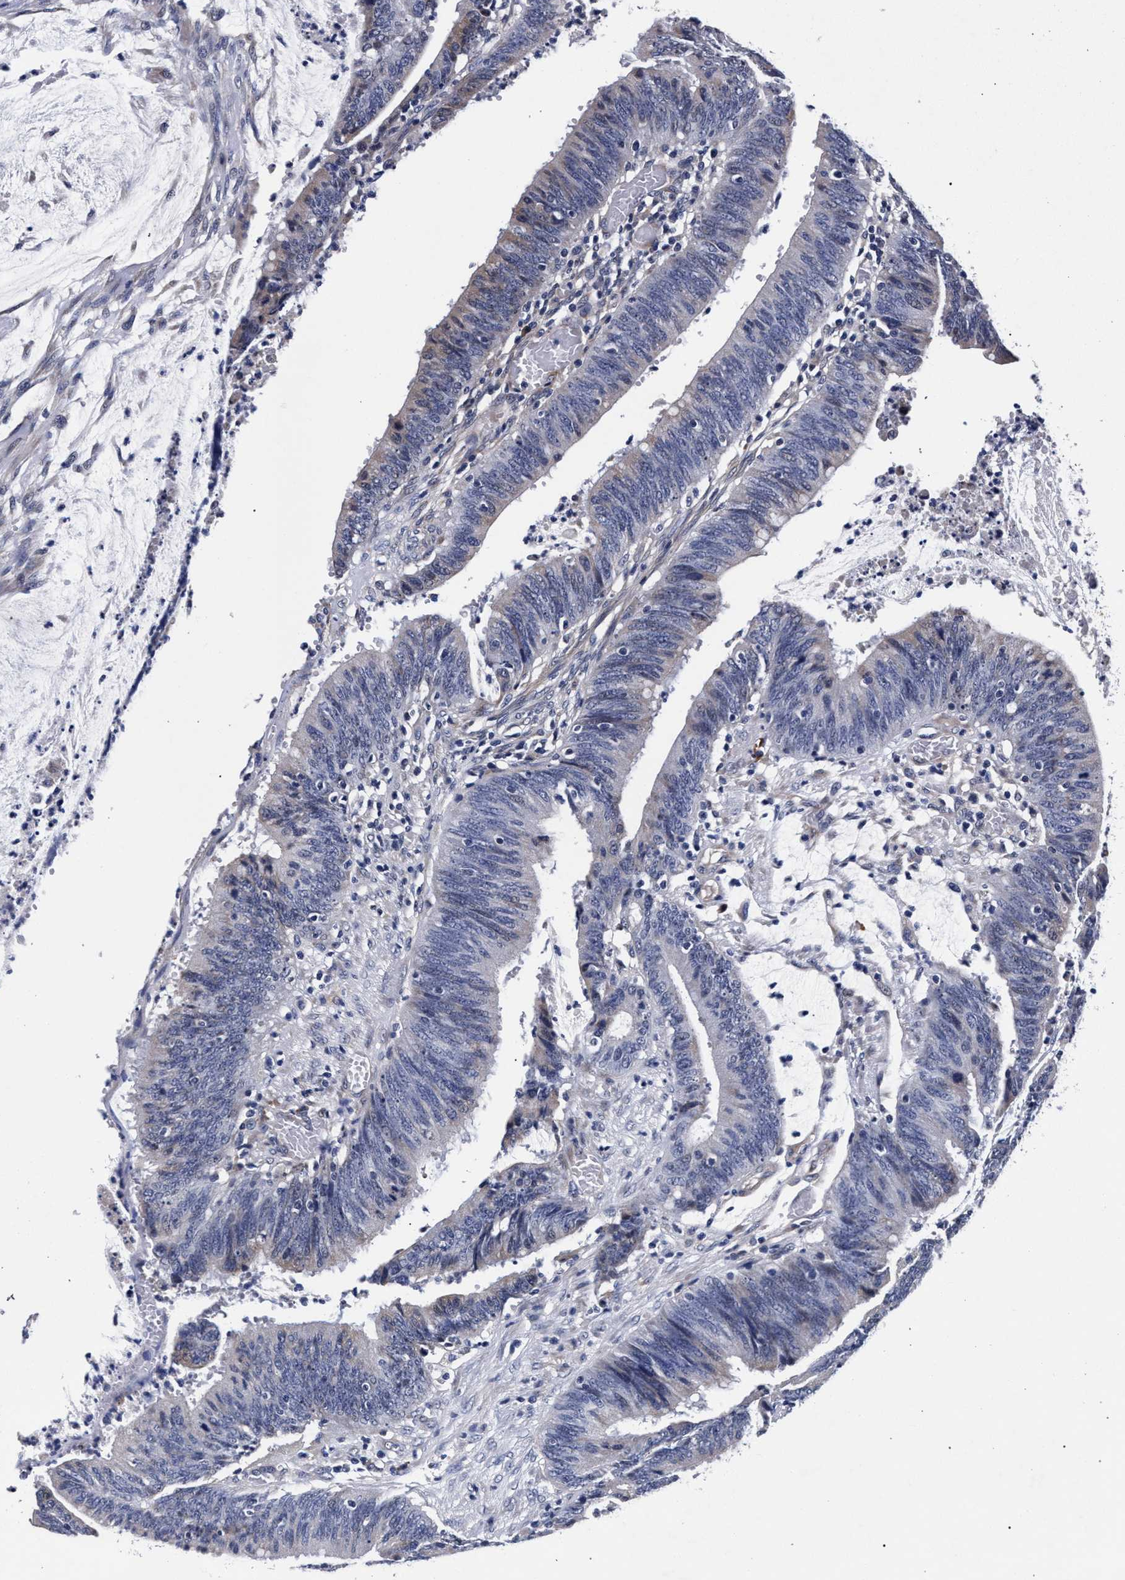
{"staining": {"intensity": "negative", "quantity": "none", "location": "none"}, "tissue": "colorectal cancer", "cell_type": "Tumor cells", "image_type": "cancer", "snomed": [{"axis": "morphology", "description": "Adenocarcinoma, NOS"}, {"axis": "topography", "description": "Rectum"}], "caption": "Colorectal adenocarcinoma stained for a protein using IHC demonstrates no positivity tumor cells.", "gene": "CFAP95", "patient": {"sex": "female", "age": 66}}